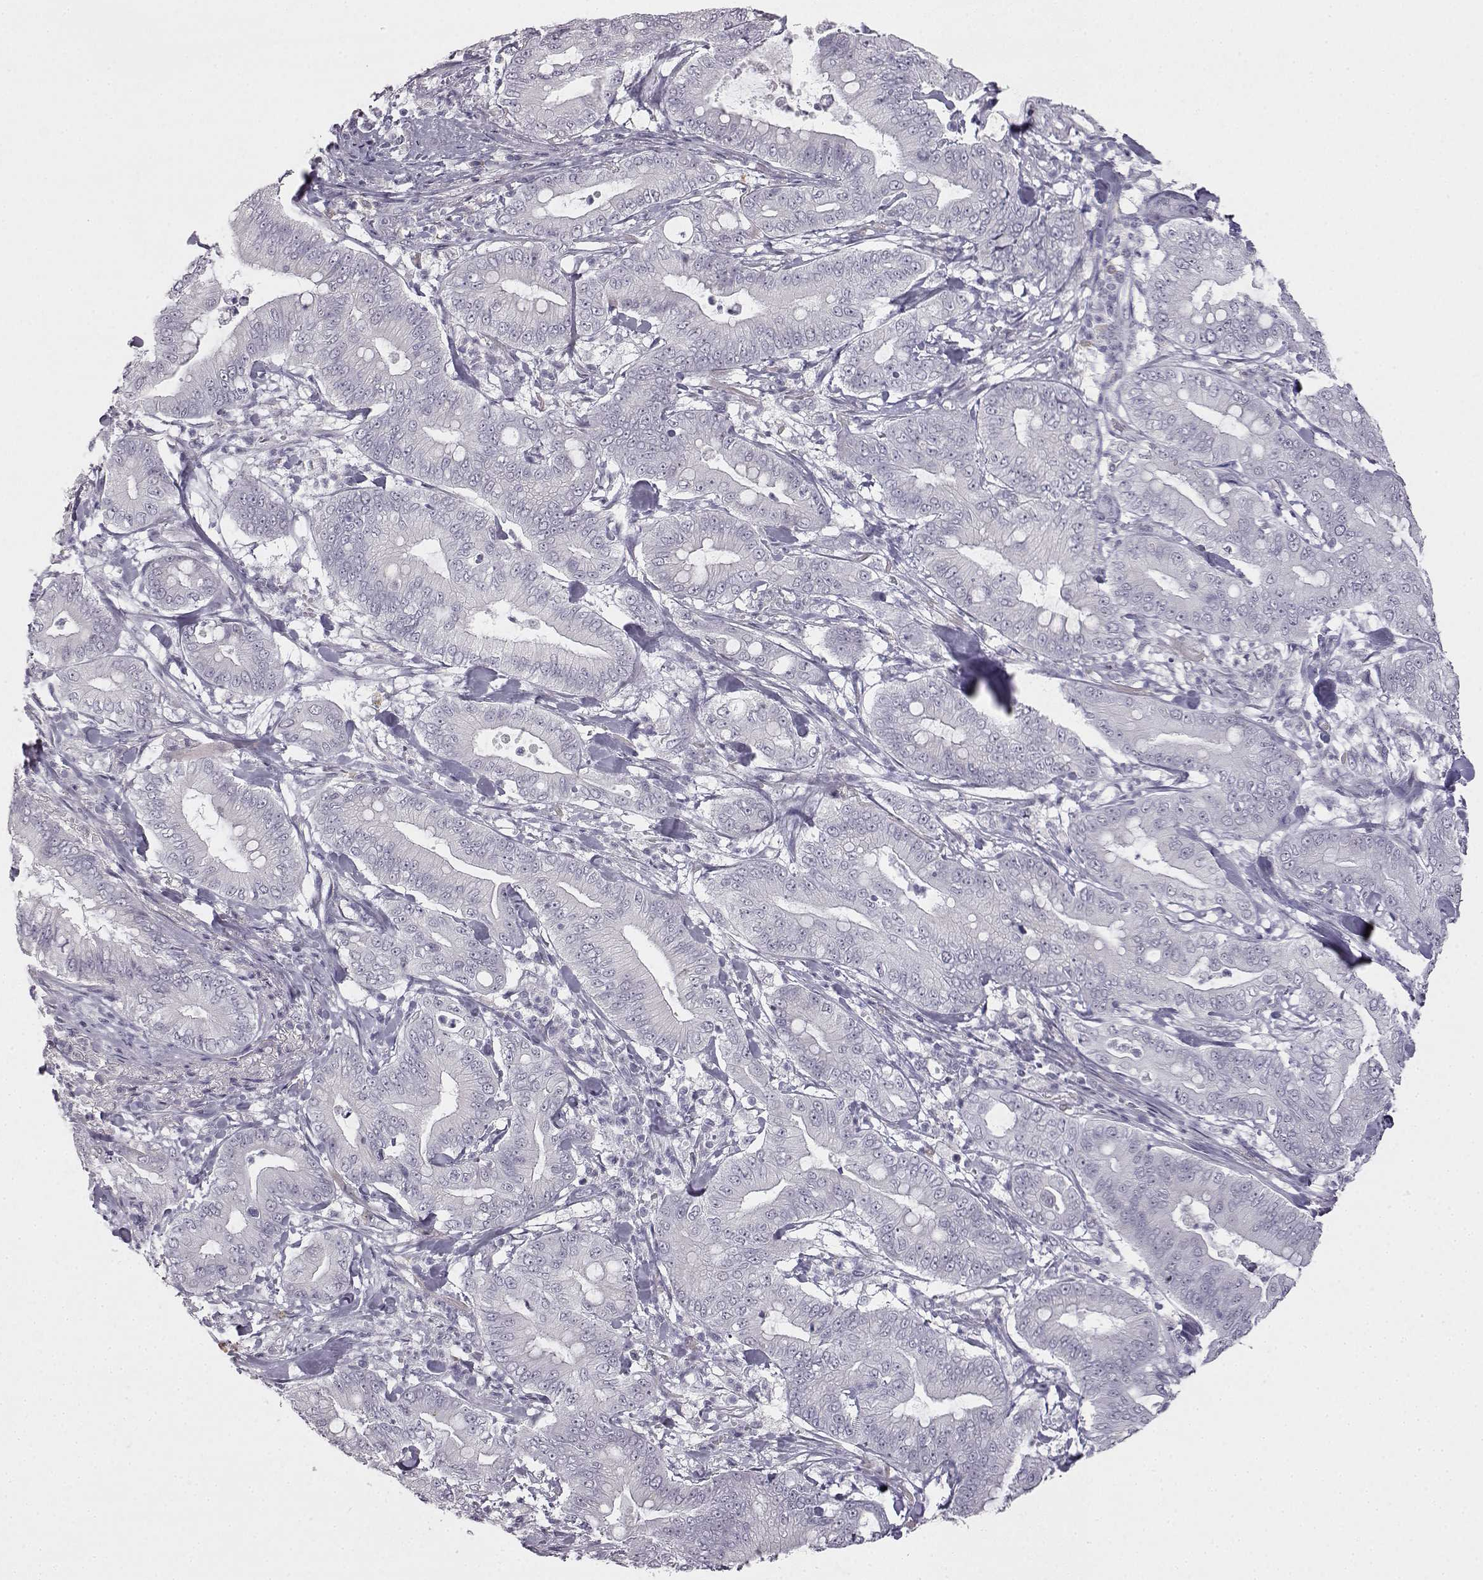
{"staining": {"intensity": "negative", "quantity": "none", "location": "none"}, "tissue": "pancreatic cancer", "cell_type": "Tumor cells", "image_type": "cancer", "snomed": [{"axis": "morphology", "description": "Adenocarcinoma, NOS"}, {"axis": "topography", "description": "Pancreas"}], "caption": "Immunohistochemistry (IHC) histopathology image of neoplastic tissue: adenocarcinoma (pancreatic) stained with DAB displays no significant protein expression in tumor cells.", "gene": "VGF", "patient": {"sex": "male", "age": 71}}